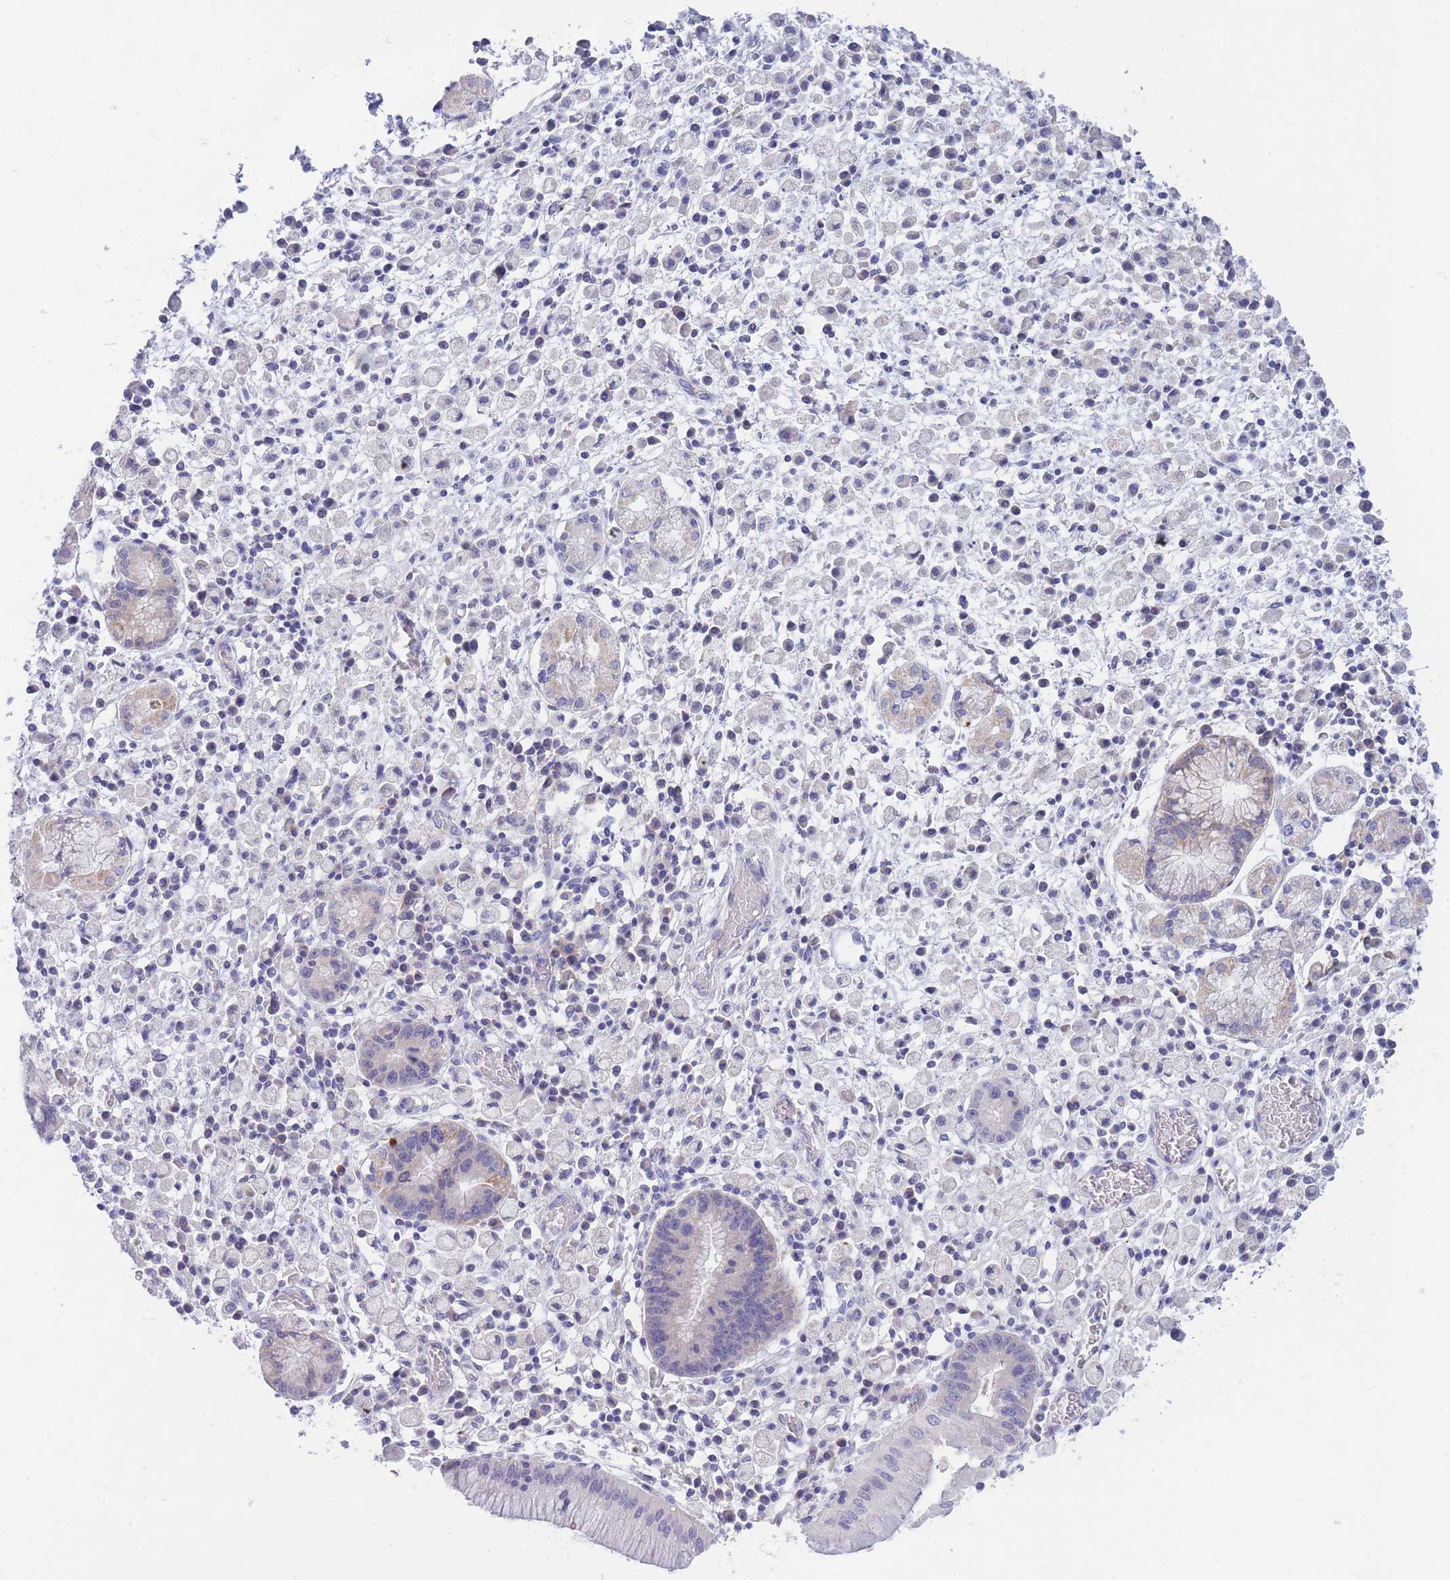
{"staining": {"intensity": "negative", "quantity": "none", "location": "none"}, "tissue": "stomach cancer", "cell_type": "Tumor cells", "image_type": "cancer", "snomed": [{"axis": "morphology", "description": "Adenocarcinoma, NOS"}, {"axis": "topography", "description": "Stomach"}], "caption": "The immunohistochemistry (IHC) photomicrograph has no significant expression in tumor cells of adenocarcinoma (stomach) tissue. (Immunohistochemistry, brightfield microscopy, high magnification).", "gene": "PCDHB3", "patient": {"sex": "male", "age": 77}}